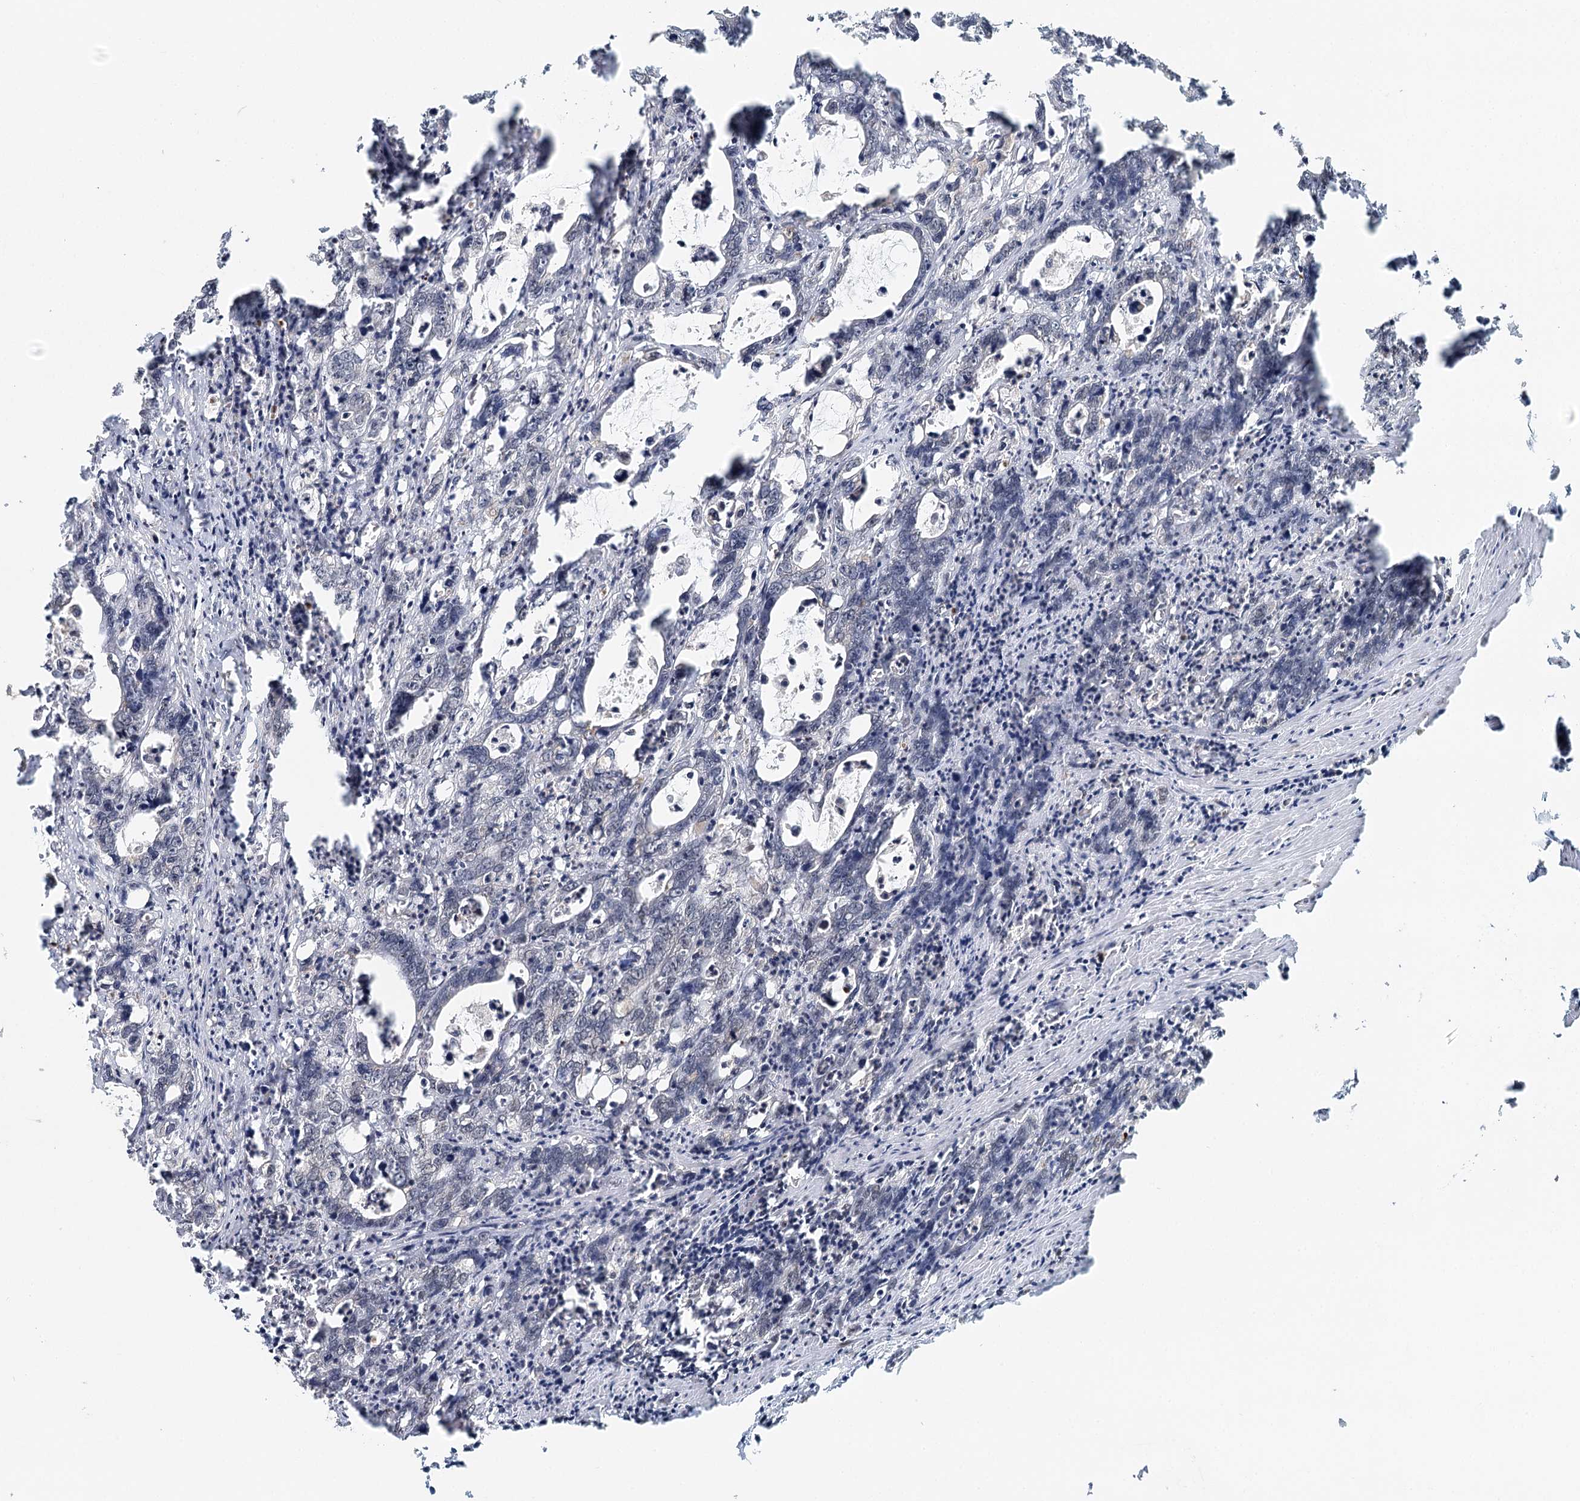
{"staining": {"intensity": "negative", "quantity": "none", "location": "none"}, "tissue": "colorectal cancer", "cell_type": "Tumor cells", "image_type": "cancer", "snomed": [{"axis": "morphology", "description": "Adenocarcinoma, NOS"}, {"axis": "topography", "description": "Colon"}], "caption": "The immunohistochemistry photomicrograph has no significant staining in tumor cells of colorectal cancer tissue.", "gene": "GPALPP1", "patient": {"sex": "female", "age": 75}}